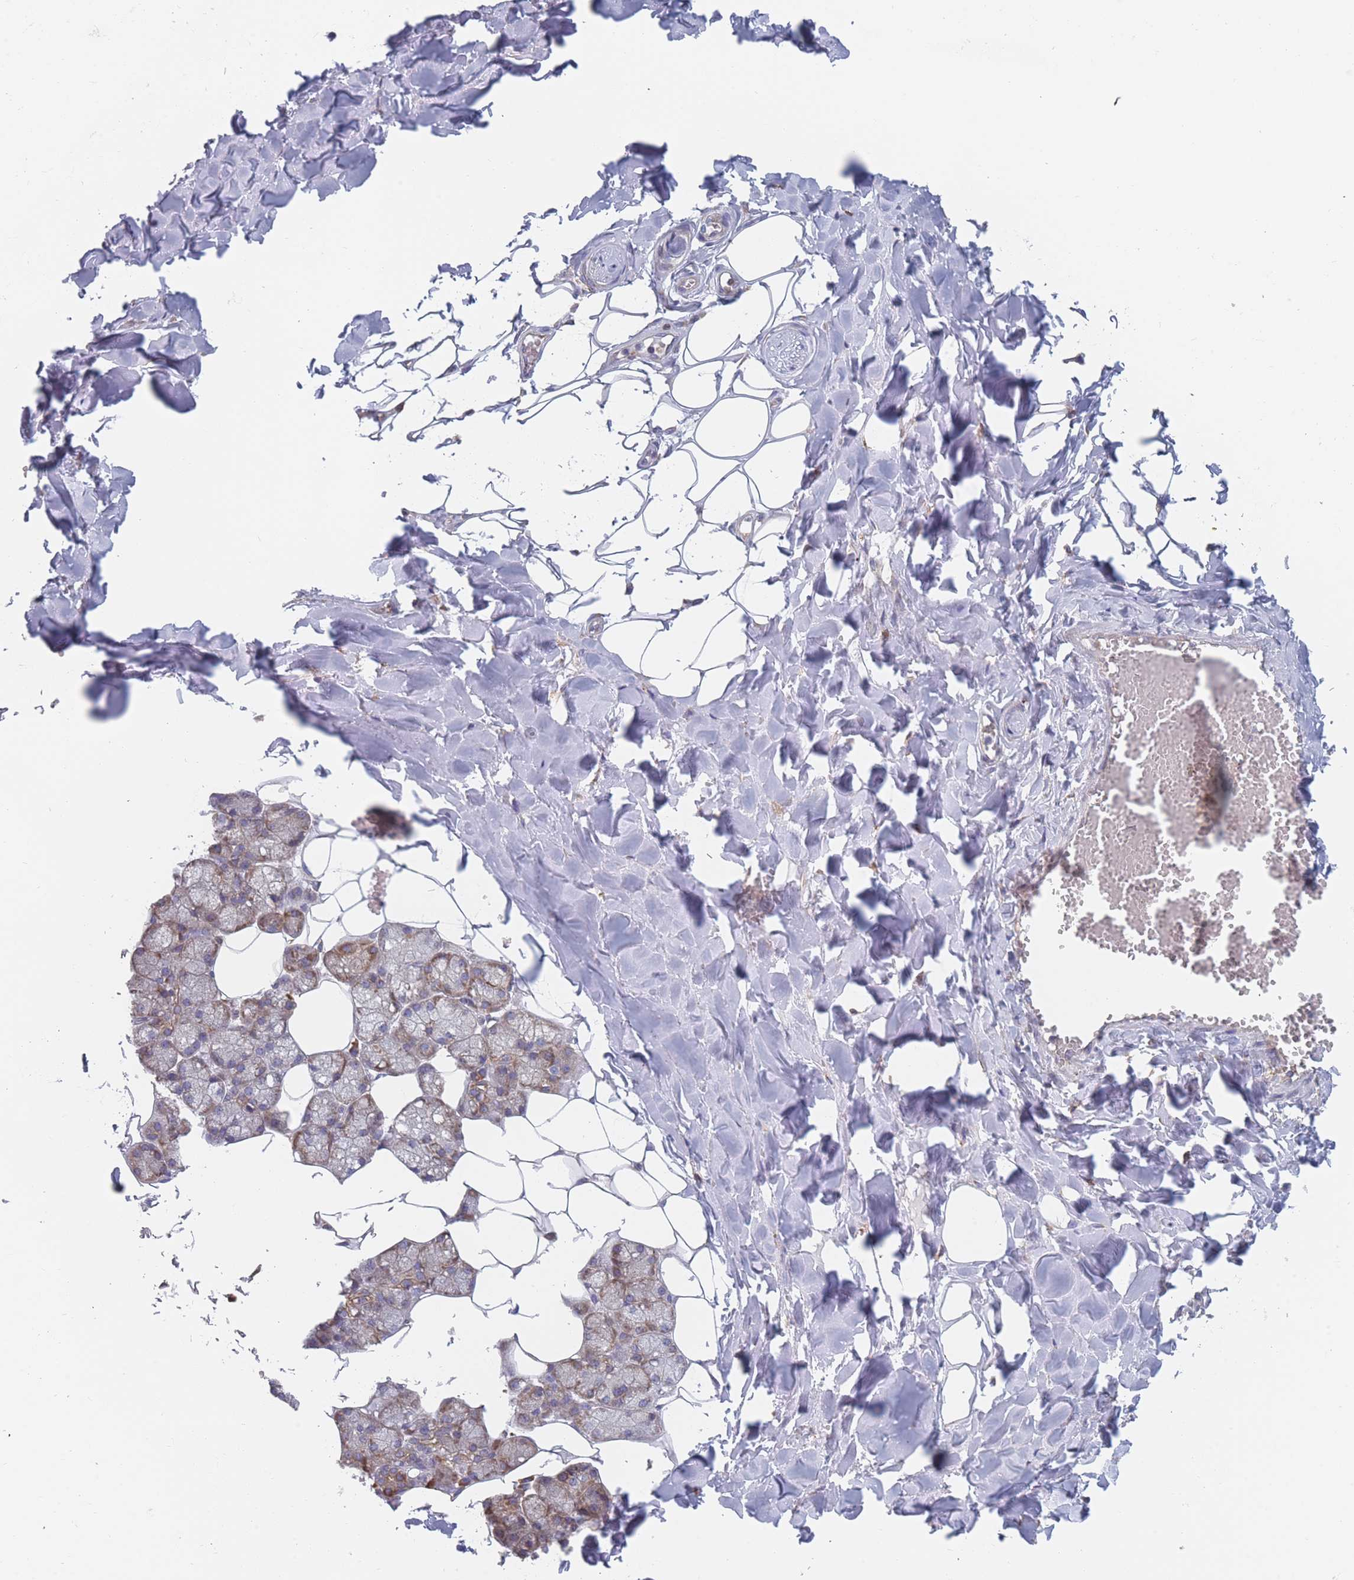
{"staining": {"intensity": "moderate", "quantity": "25%-75%", "location": "cytoplasmic/membranous"}, "tissue": "salivary gland", "cell_type": "Glandular cells", "image_type": "normal", "snomed": [{"axis": "morphology", "description": "Normal tissue, NOS"}, {"axis": "topography", "description": "Salivary gland"}], "caption": "IHC (DAB (3,3'-diaminobenzidine)) staining of unremarkable human salivary gland exhibits moderate cytoplasmic/membranous protein staining in about 25%-75% of glandular cells. The staining is performed using DAB brown chromogen to label protein expression. The nuclei are counter-stained blue using hematoxylin.", "gene": "OR7C2", "patient": {"sex": "male", "age": 62}}